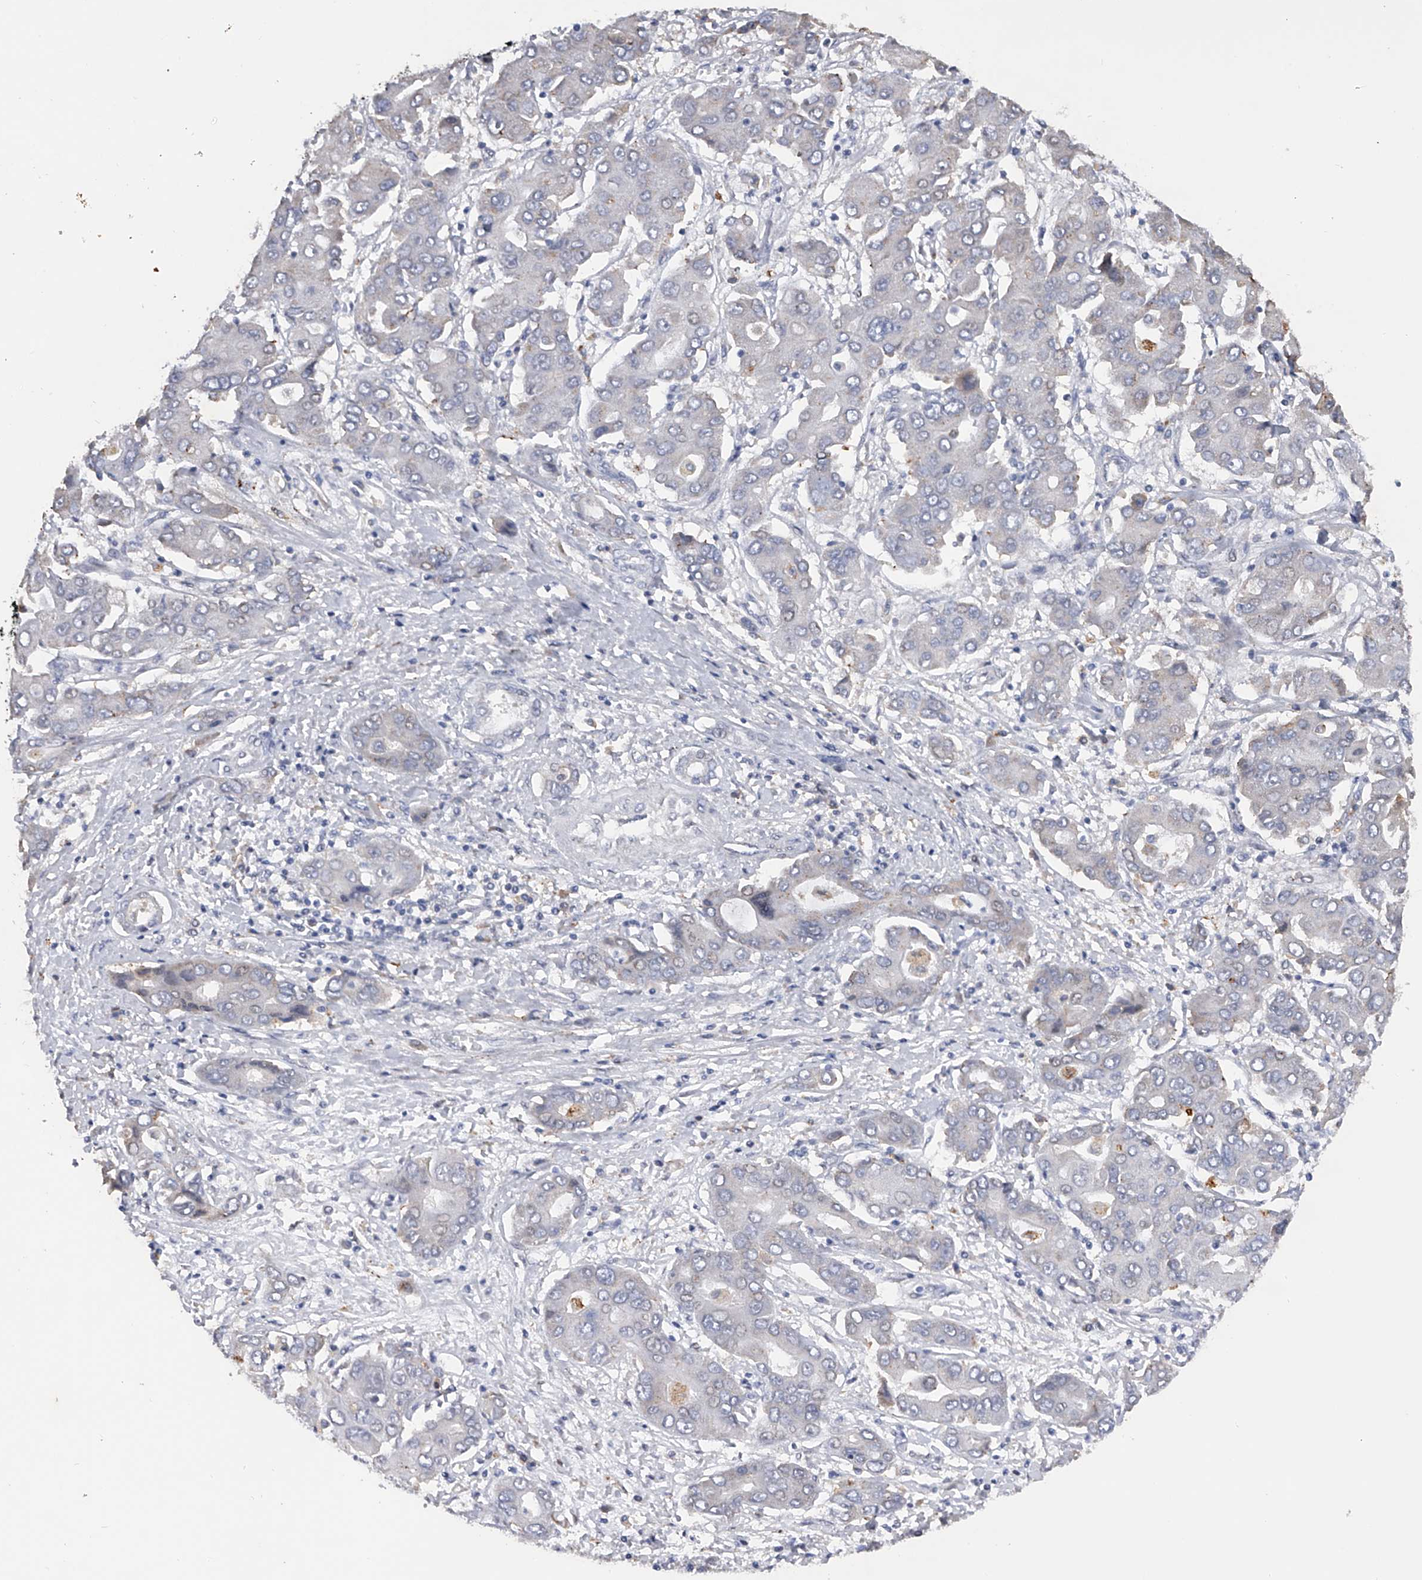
{"staining": {"intensity": "negative", "quantity": "none", "location": "none"}, "tissue": "liver cancer", "cell_type": "Tumor cells", "image_type": "cancer", "snomed": [{"axis": "morphology", "description": "Cholangiocarcinoma"}, {"axis": "topography", "description": "Liver"}], "caption": "DAB immunohistochemical staining of liver cholangiocarcinoma reveals no significant staining in tumor cells. (Stains: DAB (3,3'-diaminobenzidine) IHC with hematoxylin counter stain, Microscopy: brightfield microscopy at high magnification).", "gene": "RWDD2A", "patient": {"sex": "male", "age": 67}}